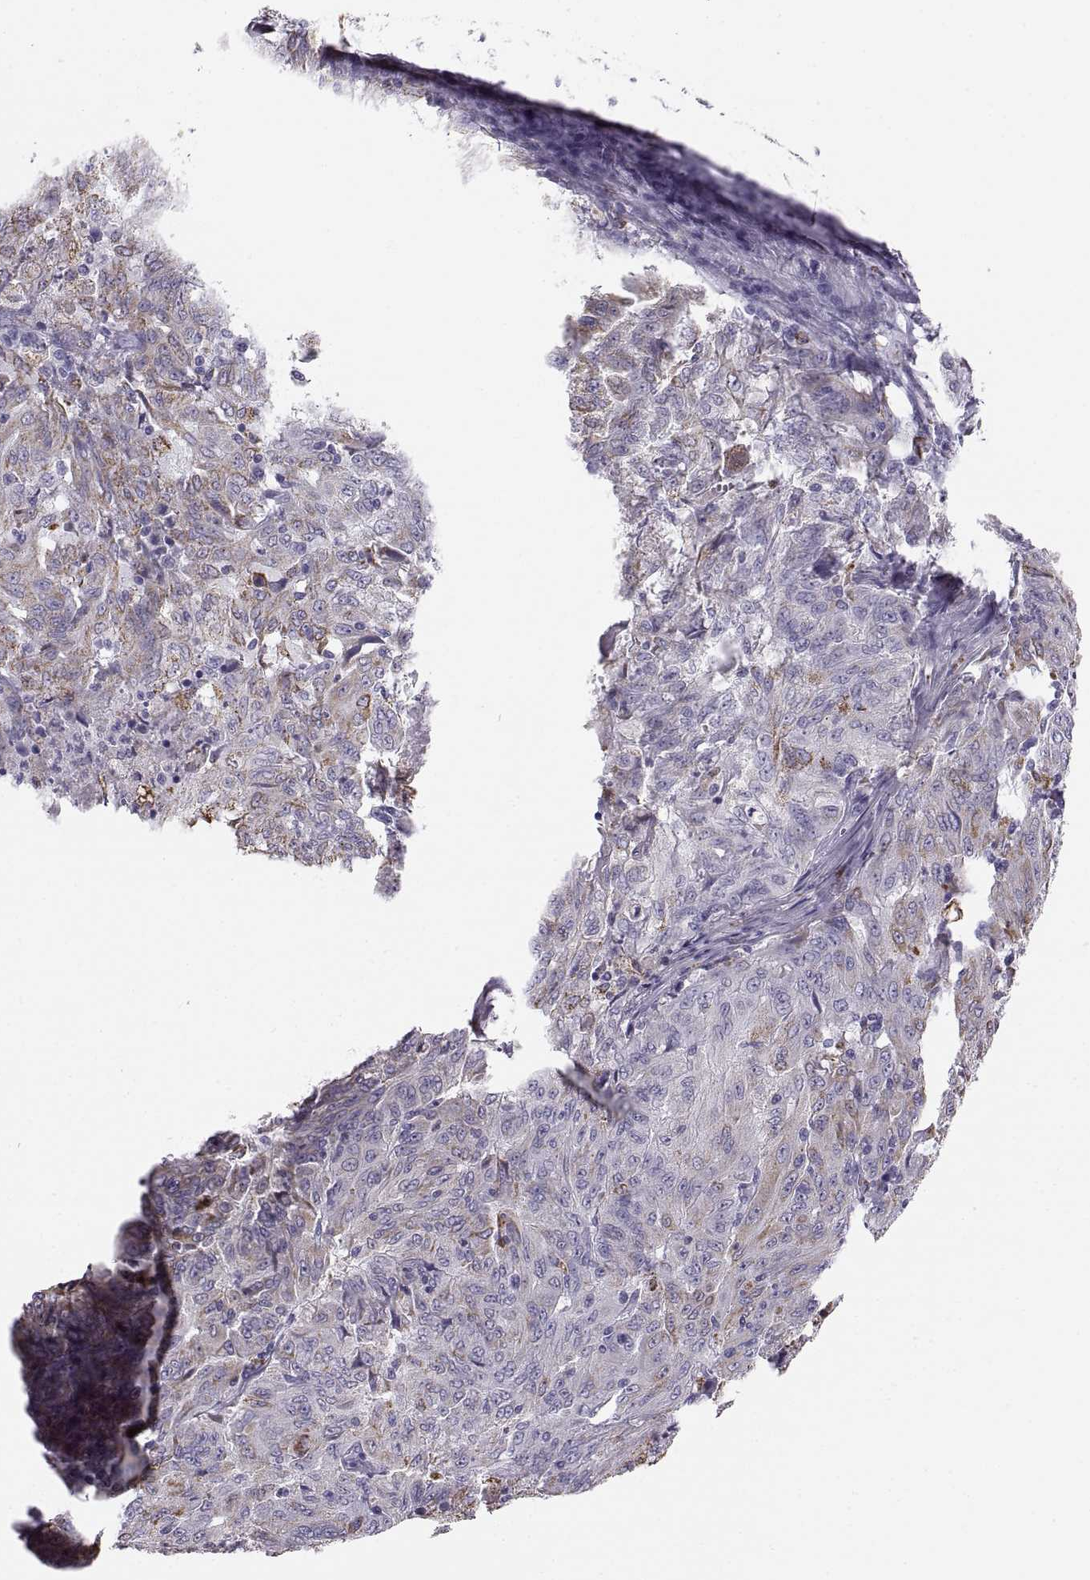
{"staining": {"intensity": "strong", "quantity": "<25%", "location": "cytoplasmic/membranous"}, "tissue": "pancreatic cancer", "cell_type": "Tumor cells", "image_type": "cancer", "snomed": [{"axis": "morphology", "description": "Adenocarcinoma, NOS"}, {"axis": "topography", "description": "Pancreas"}], "caption": "Pancreatic cancer (adenocarcinoma) tissue shows strong cytoplasmic/membranous positivity in approximately <25% of tumor cells (brown staining indicates protein expression, while blue staining denotes nuclei).", "gene": "COL9A3", "patient": {"sex": "male", "age": 63}}